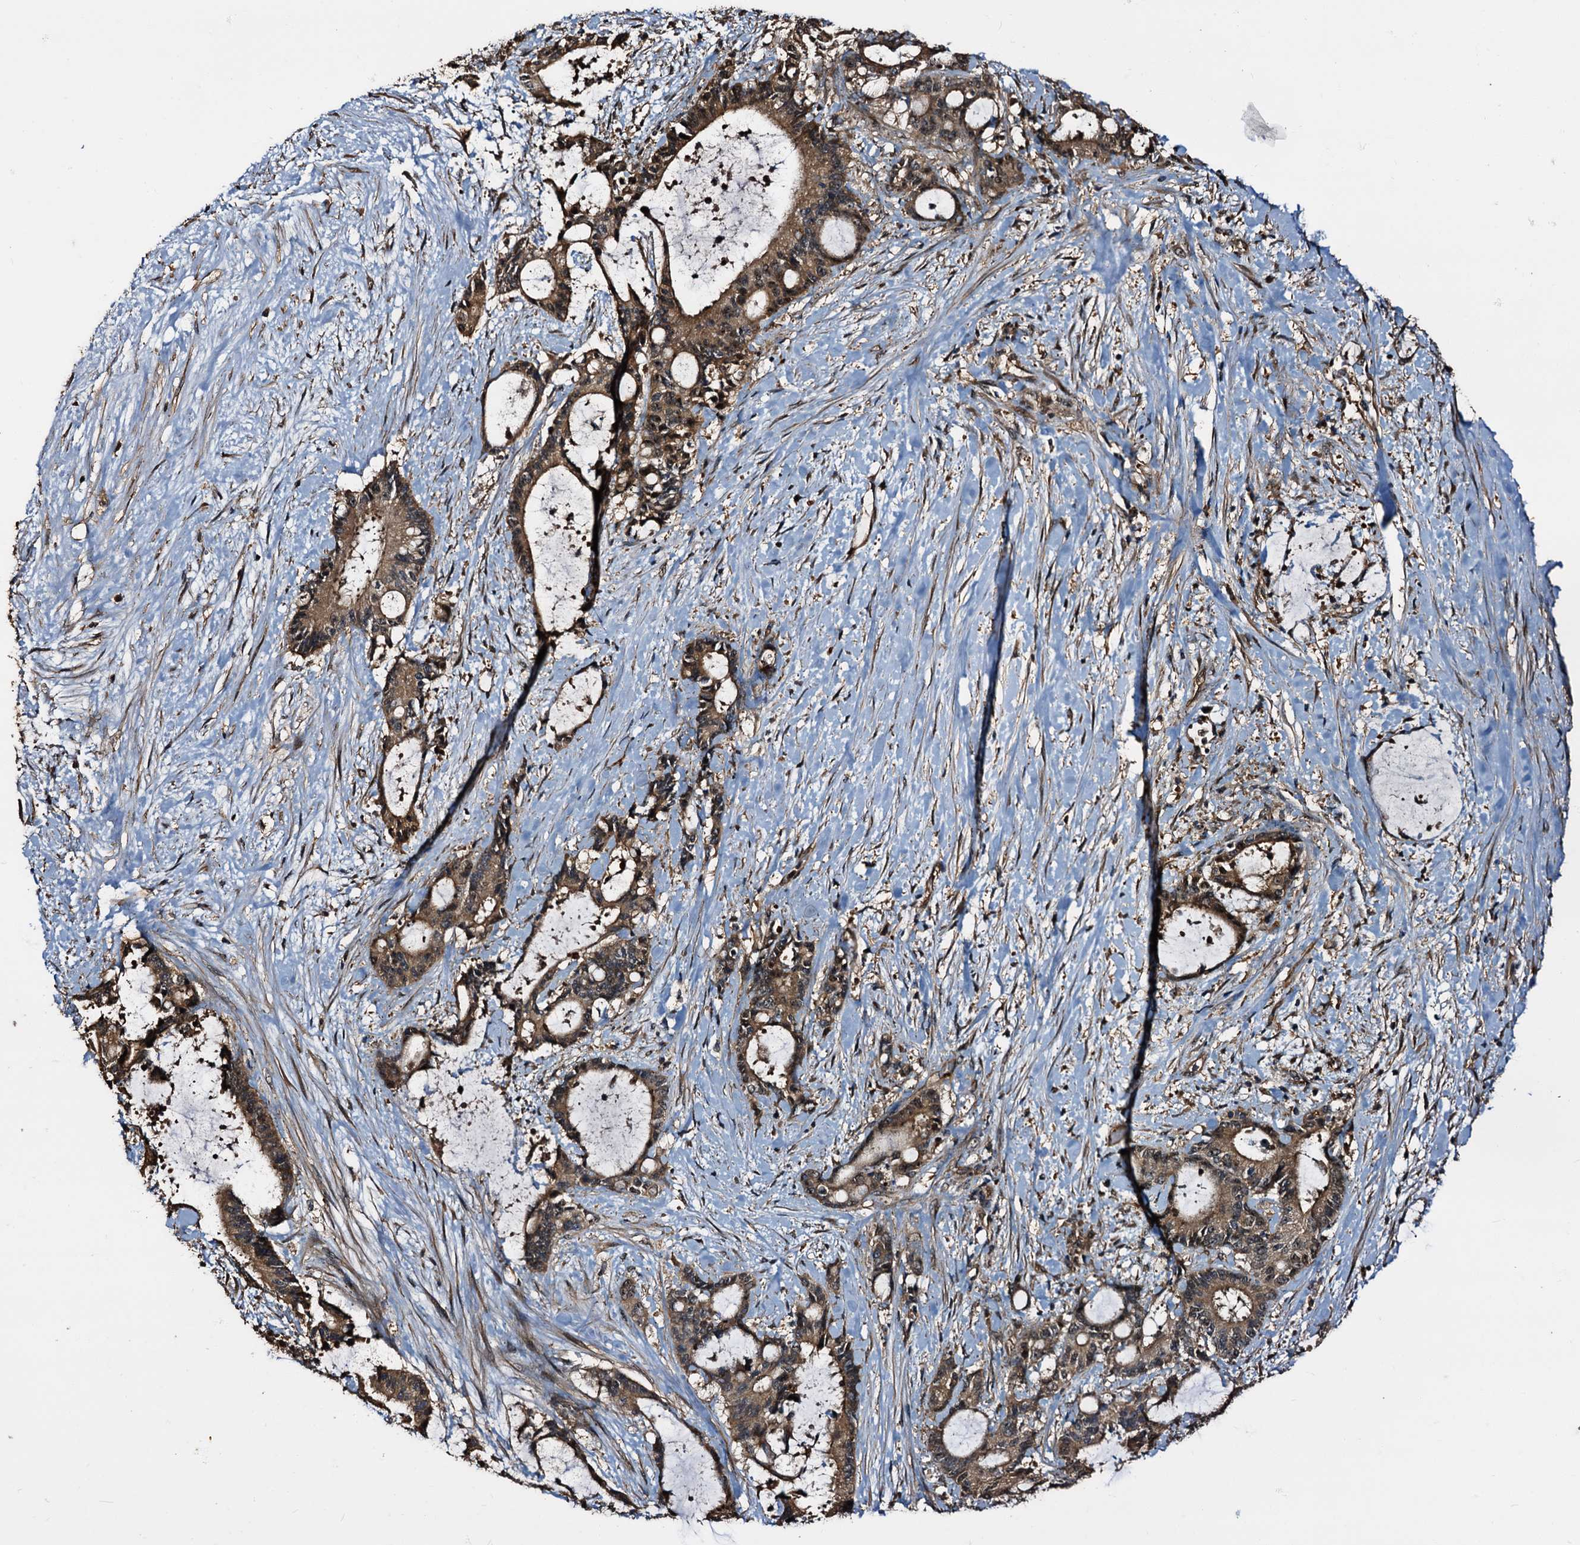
{"staining": {"intensity": "moderate", "quantity": ">75%", "location": "cytoplasmic/membranous,nuclear"}, "tissue": "liver cancer", "cell_type": "Tumor cells", "image_type": "cancer", "snomed": [{"axis": "morphology", "description": "Normal tissue, NOS"}, {"axis": "morphology", "description": "Cholangiocarcinoma"}, {"axis": "topography", "description": "Liver"}, {"axis": "topography", "description": "Peripheral nerve tissue"}], "caption": "About >75% of tumor cells in human cholangiocarcinoma (liver) reveal moderate cytoplasmic/membranous and nuclear protein expression as visualized by brown immunohistochemical staining.", "gene": "PEX5", "patient": {"sex": "female", "age": 73}}